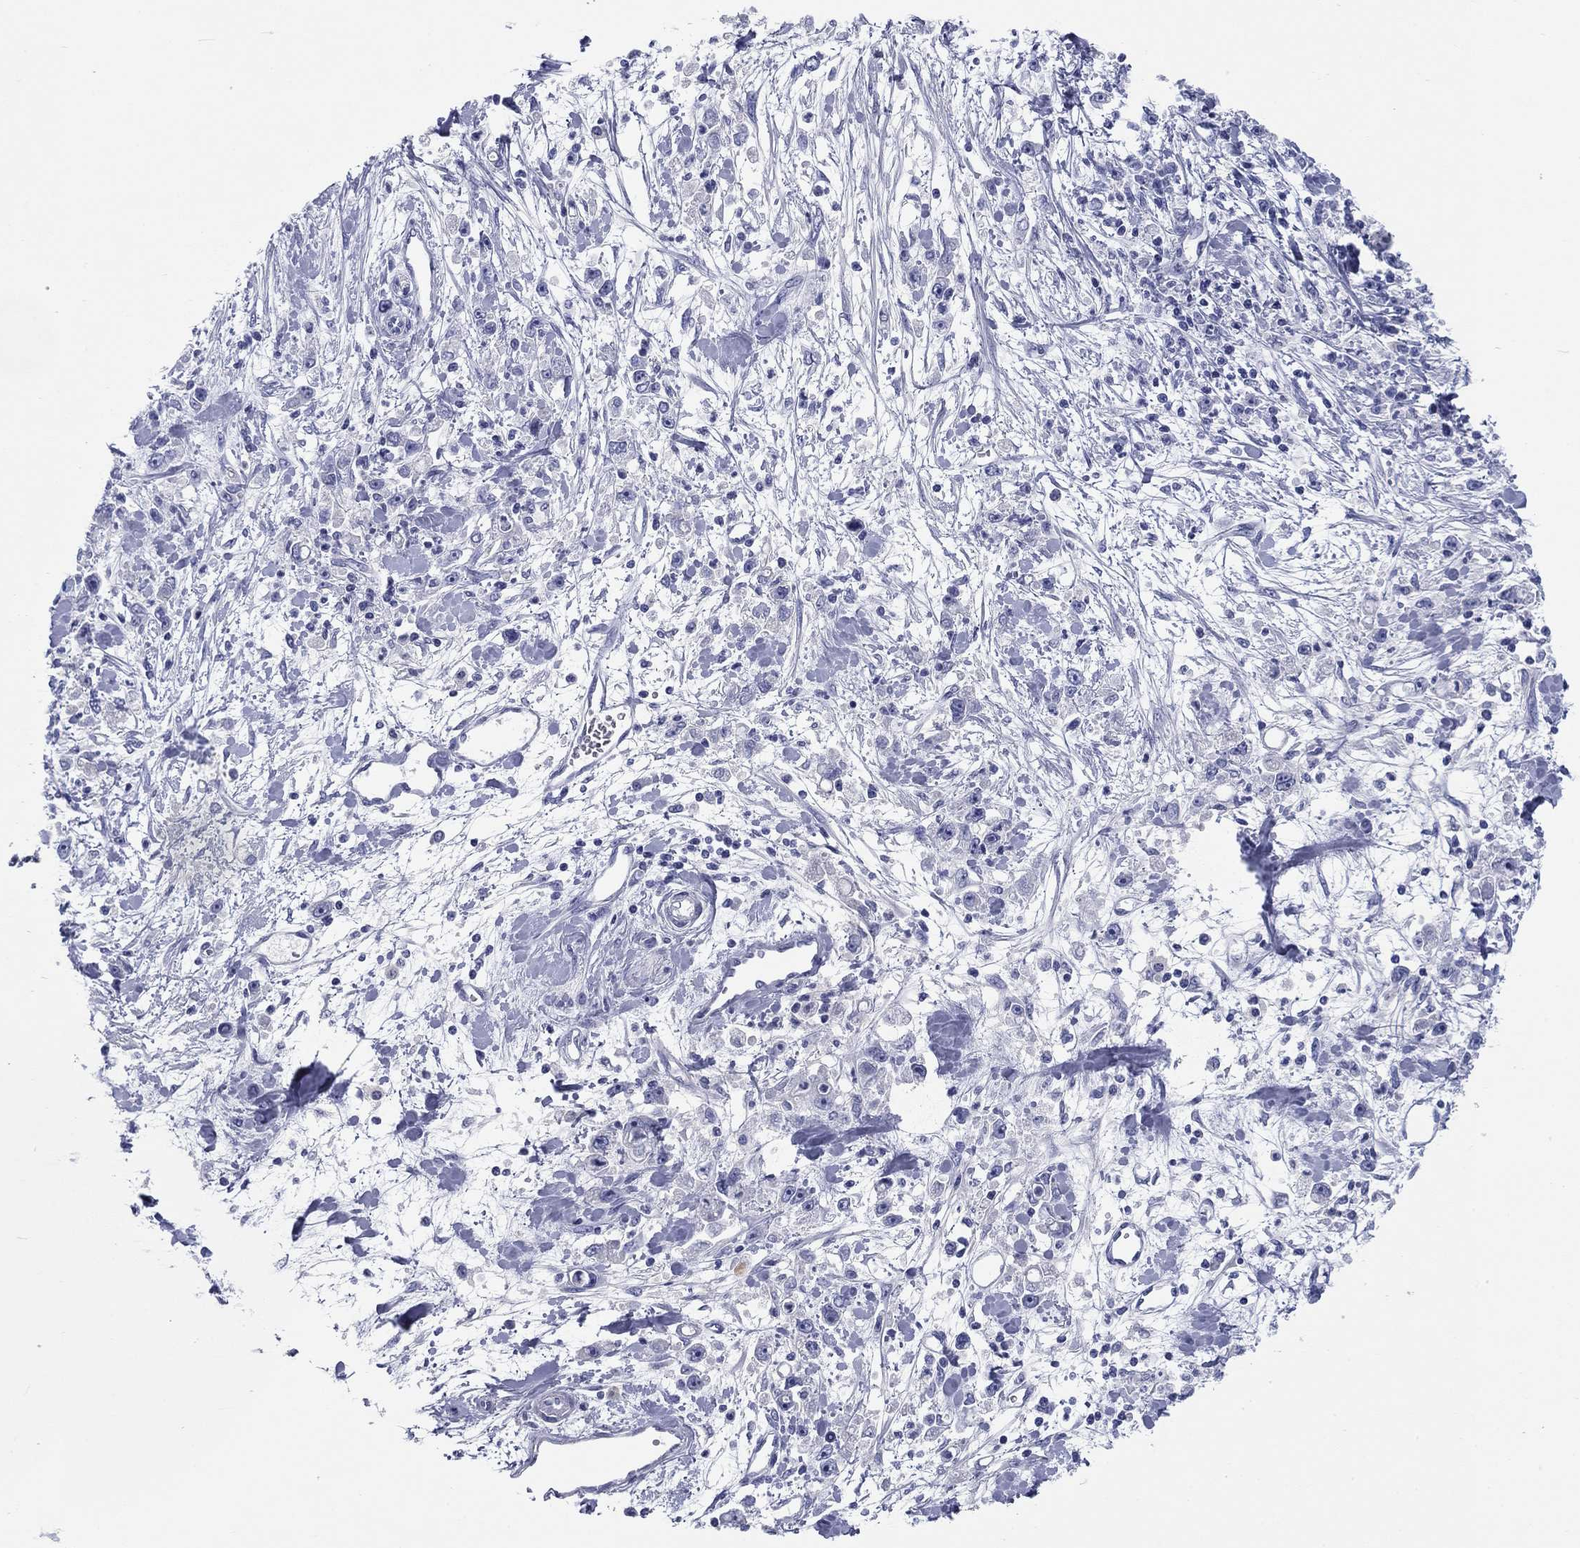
{"staining": {"intensity": "negative", "quantity": "none", "location": "none"}, "tissue": "stomach cancer", "cell_type": "Tumor cells", "image_type": "cancer", "snomed": [{"axis": "morphology", "description": "Adenocarcinoma, NOS"}, {"axis": "topography", "description": "Stomach"}], "caption": "Tumor cells are negative for protein expression in human stomach adenocarcinoma. (Stains: DAB immunohistochemistry with hematoxylin counter stain, Microscopy: brightfield microscopy at high magnification).", "gene": "KCNH1", "patient": {"sex": "female", "age": 59}}